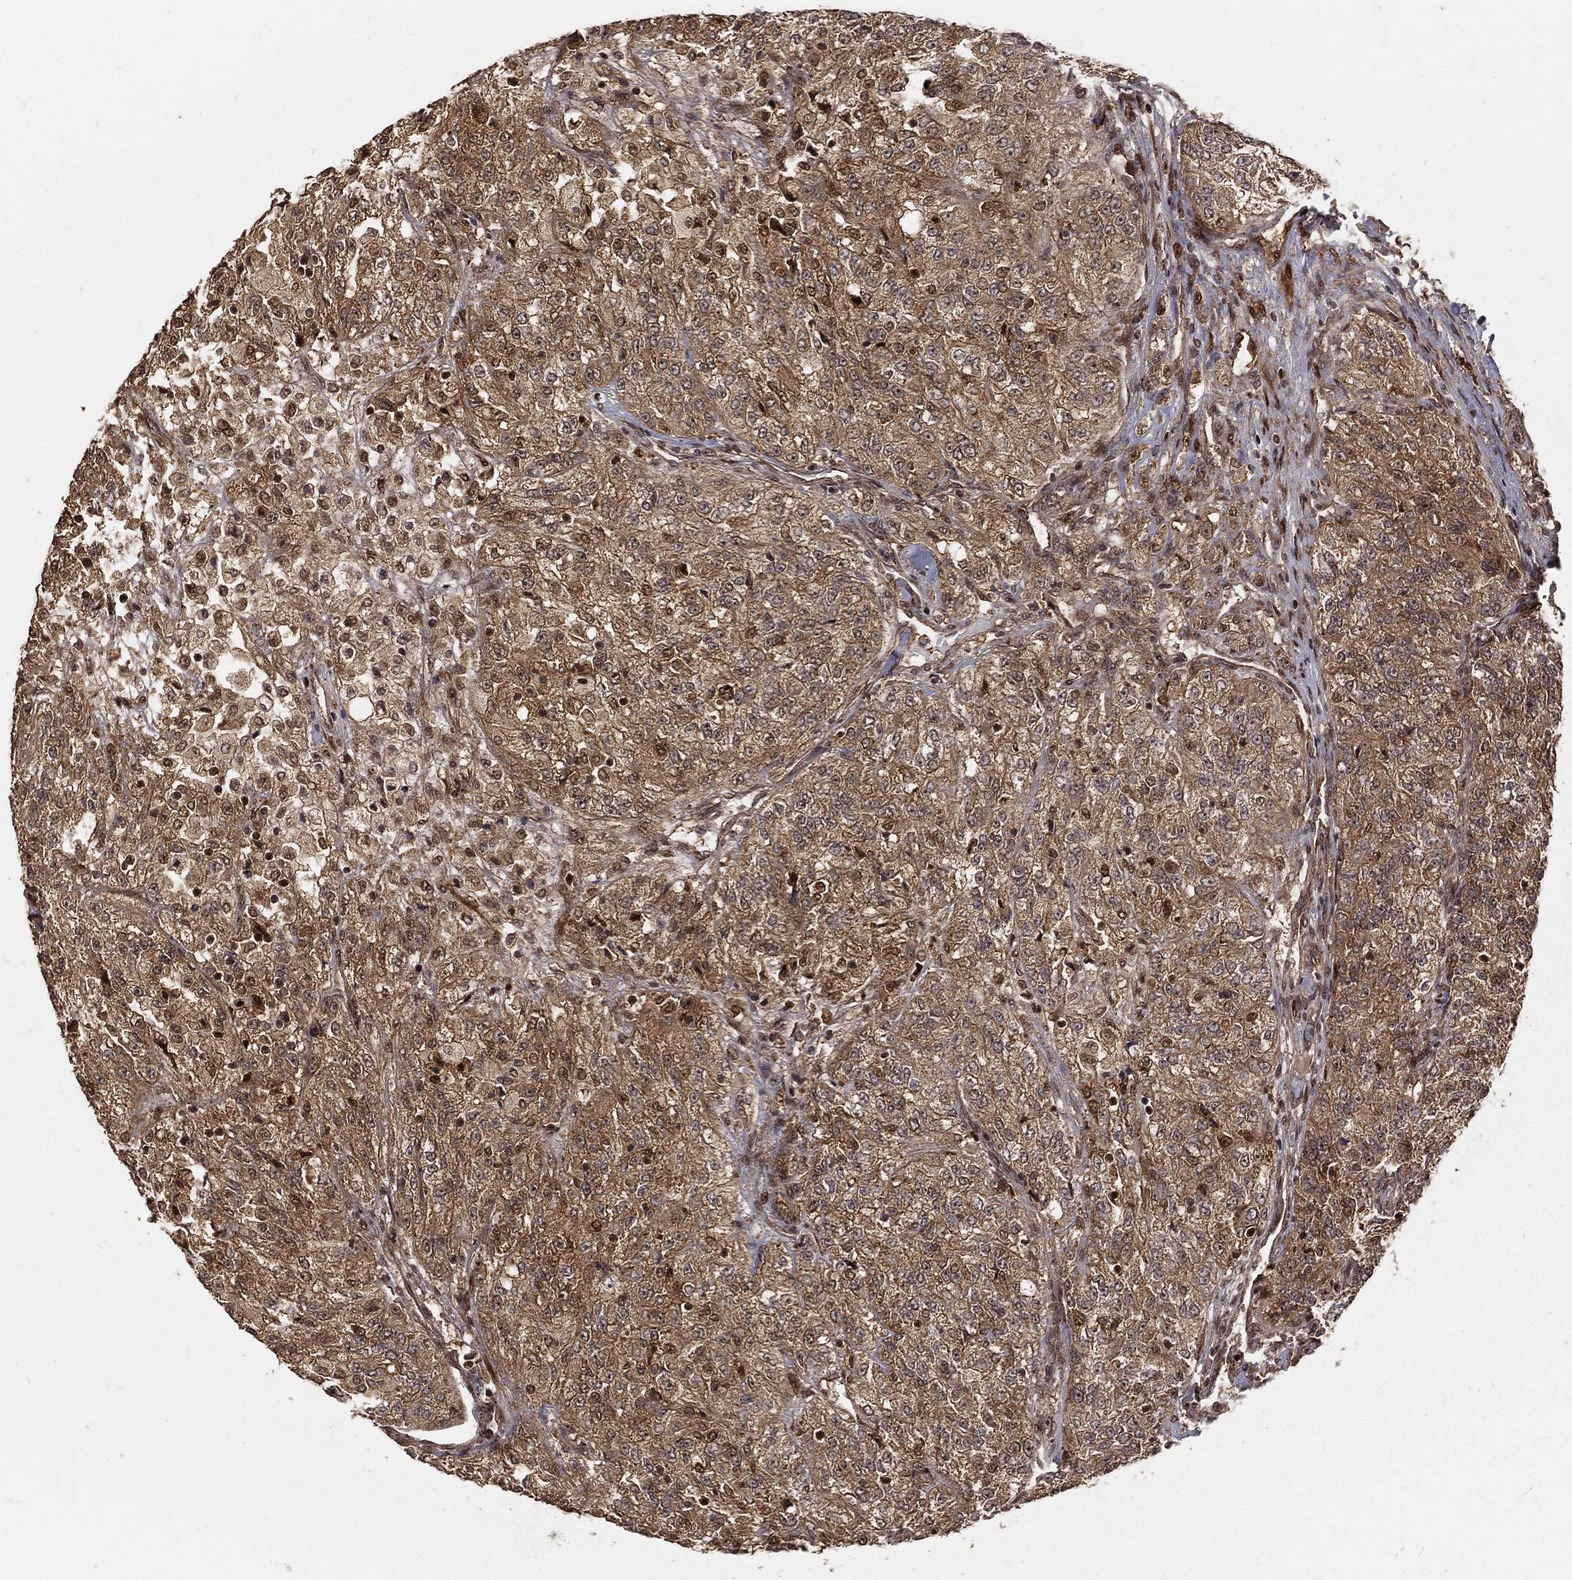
{"staining": {"intensity": "weak", "quantity": "25%-75%", "location": "cytoplasmic/membranous,nuclear"}, "tissue": "renal cancer", "cell_type": "Tumor cells", "image_type": "cancer", "snomed": [{"axis": "morphology", "description": "Adenocarcinoma, NOS"}, {"axis": "topography", "description": "Kidney"}], "caption": "Brown immunohistochemical staining in renal adenocarcinoma shows weak cytoplasmic/membranous and nuclear staining in approximately 25%-75% of tumor cells. The staining was performed using DAB, with brown indicating positive protein expression. Nuclei are stained blue with hematoxylin.", "gene": "MAPK1", "patient": {"sex": "female", "age": 63}}